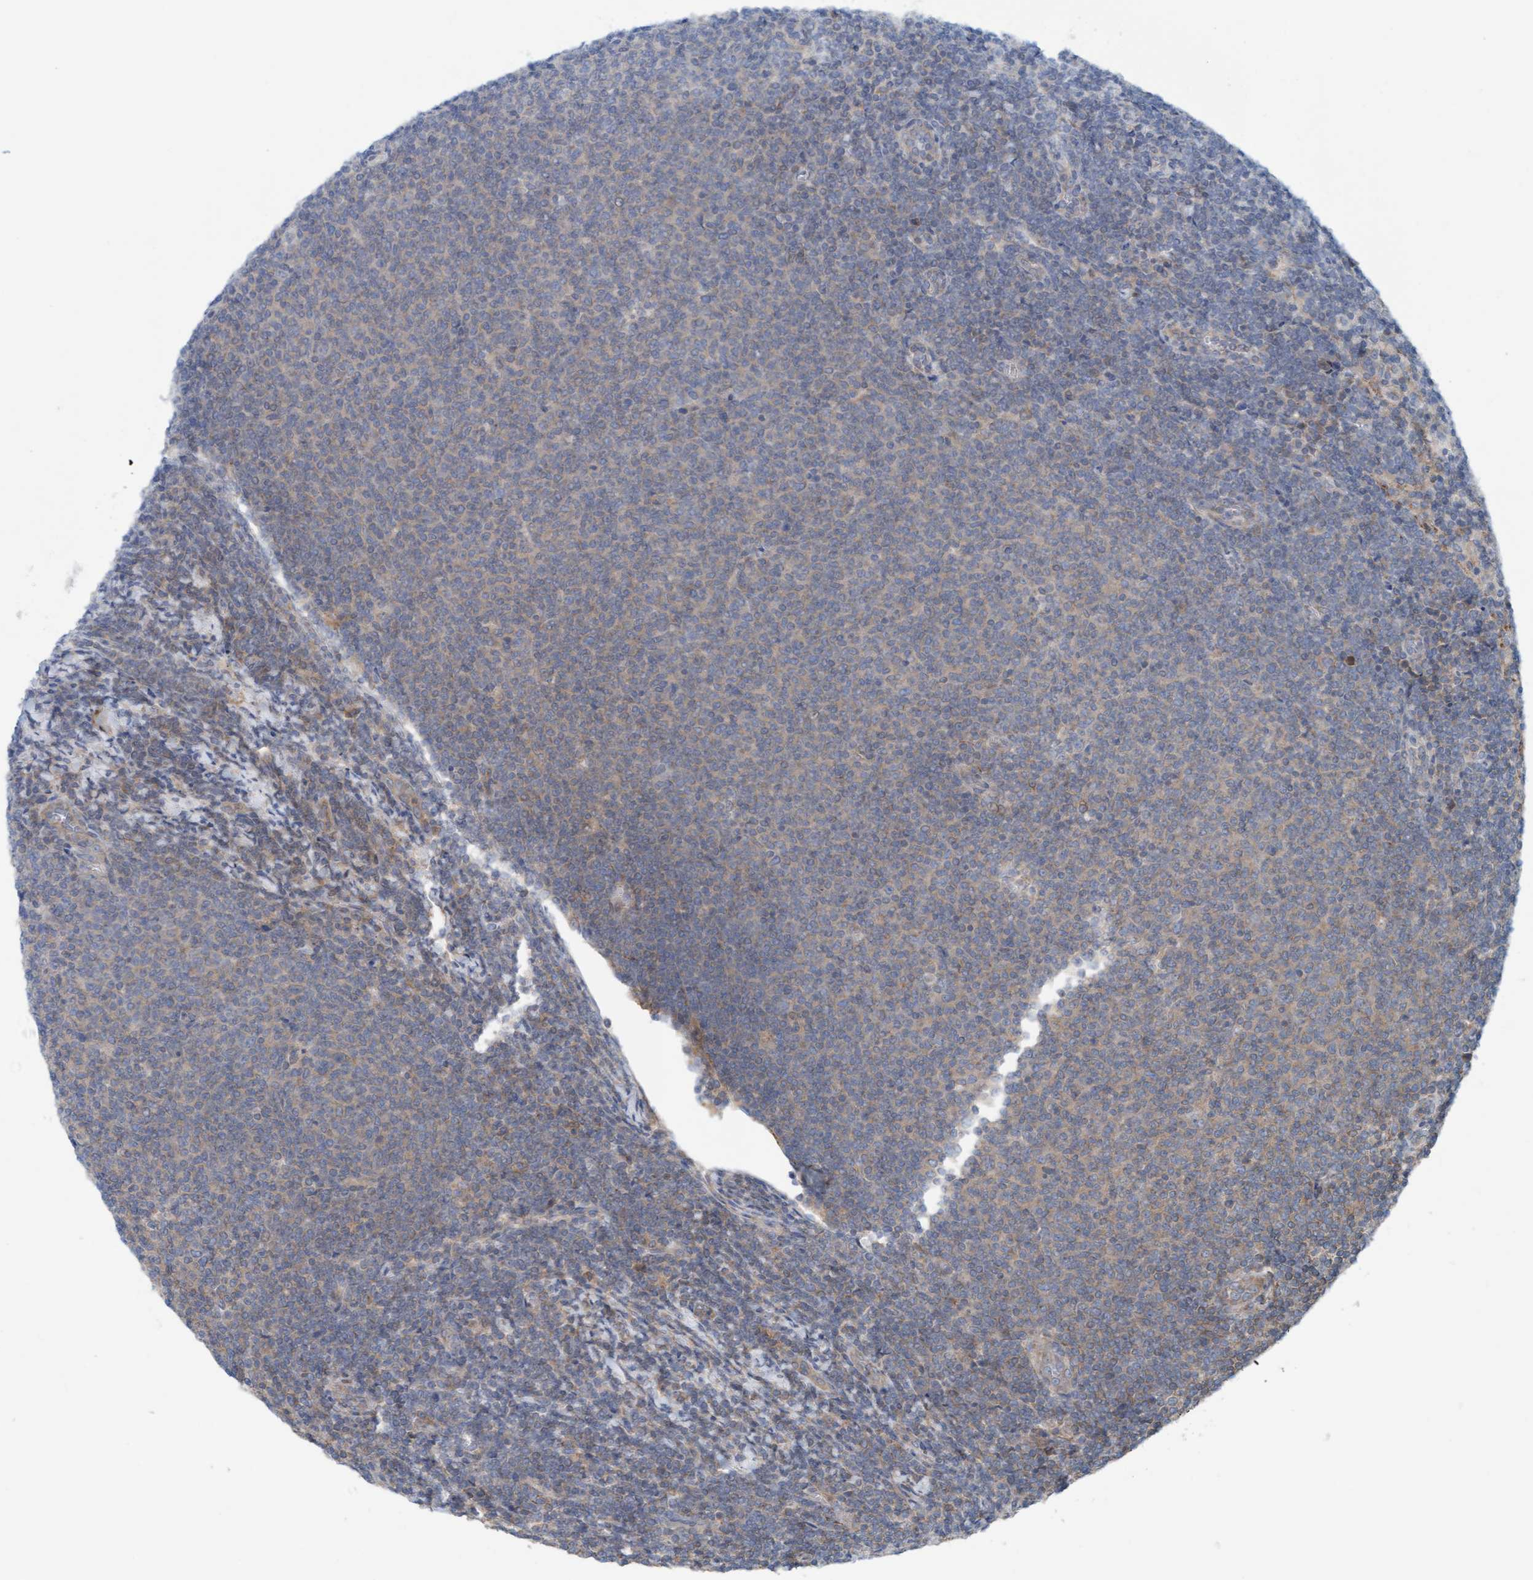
{"staining": {"intensity": "moderate", "quantity": "<25%", "location": "cytoplasmic/membranous"}, "tissue": "lymphoma", "cell_type": "Tumor cells", "image_type": "cancer", "snomed": [{"axis": "morphology", "description": "Malignant lymphoma, non-Hodgkin's type, Low grade"}, {"axis": "topography", "description": "Lymph node"}], "caption": "This image demonstrates immunohistochemistry (IHC) staining of human low-grade malignant lymphoma, non-Hodgkin's type, with low moderate cytoplasmic/membranous staining in approximately <25% of tumor cells.", "gene": "UBAP1", "patient": {"sex": "male", "age": 66}}